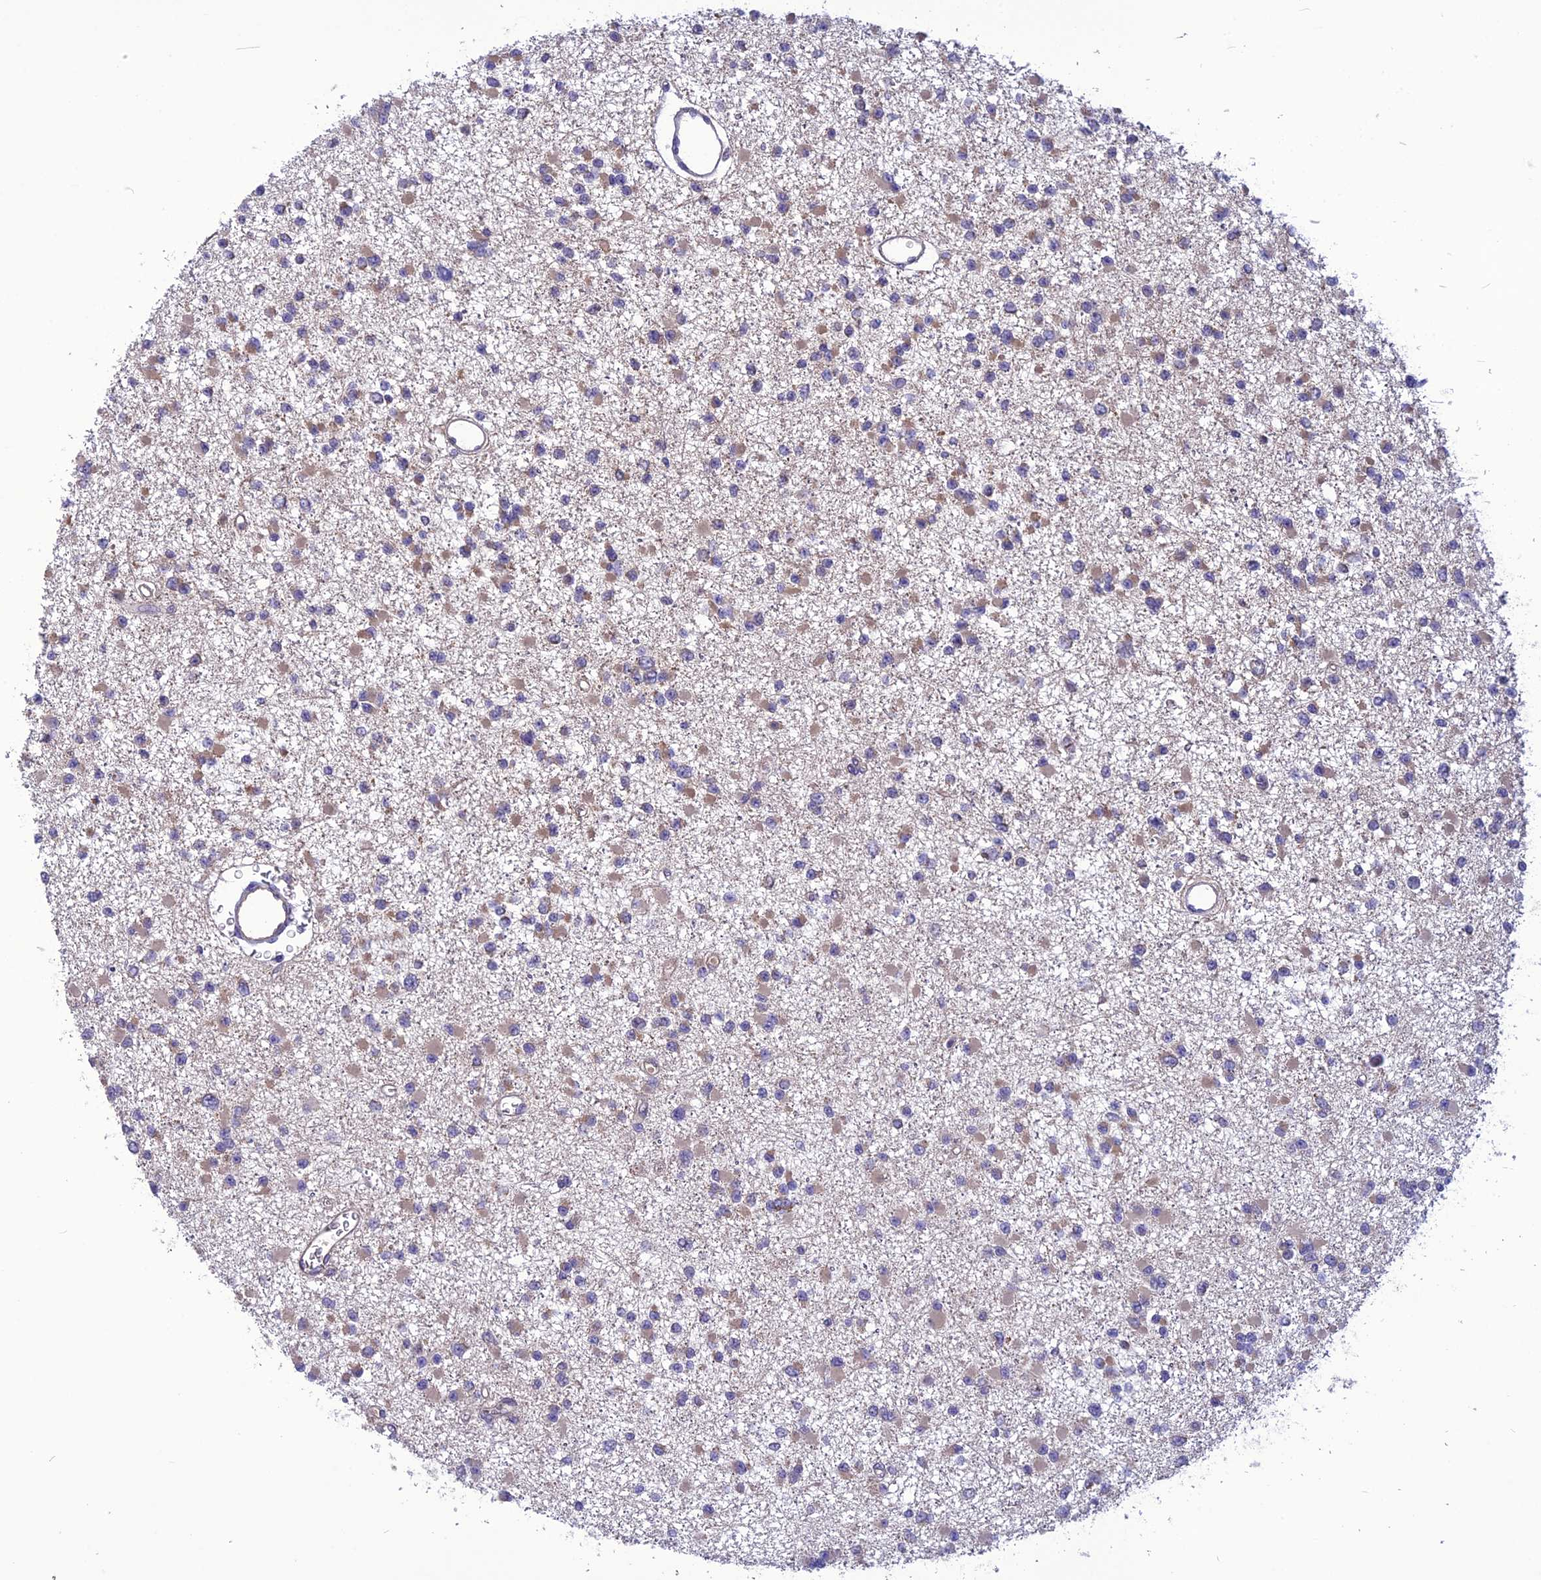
{"staining": {"intensity": "weak", "quantity": "<25%", "location": "cytoplasmic/membranous"}, "tissue": "glioma", "cell_type": "Tumor cells", "image_type": "cancer", "snomed": [{"axis": "morphology", "description": "Glioma, malignant, Low grade"}, {"axis": "topography", "description": "Brain"}], "caption": "This is a photomicrograph of IHC staining of low-grade glioma (malignant), which shows no positivity in tumor cells.", "gene": "PSMF1", "patient": {"sex": "female", "age": 22}}